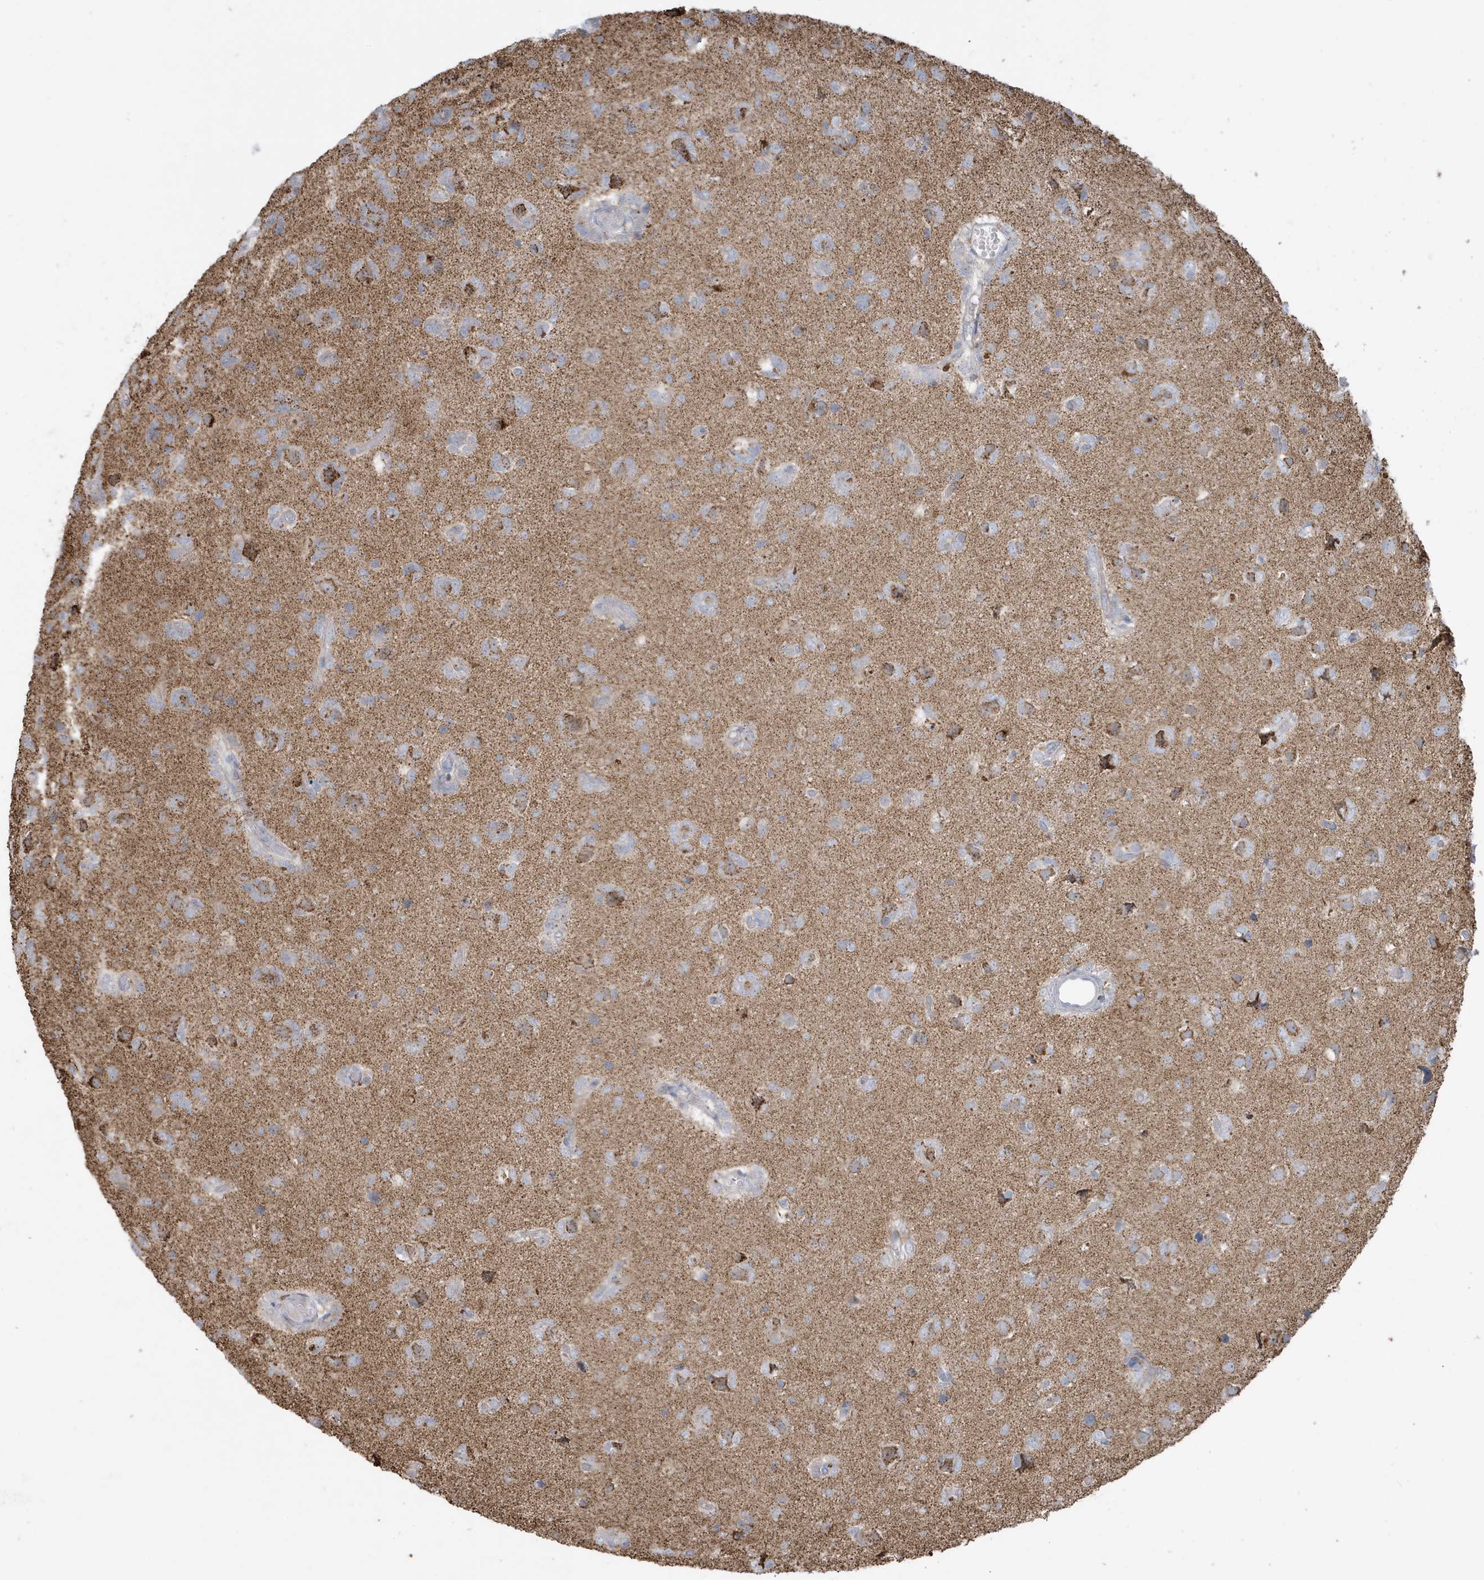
{"staining": {"intensity": "weak", "quantity": "25%-75%", "location": "cytoplasmic/membranous"}, "tissue": "glioma", "cell_type": "Tumor cells", "image_type": "cancer", "snomed": [{"axis": "morphology", "description": "Glioma, malignant, High grade"}, {"axis": "topography", "description": "Brain"}], "caption": "Weak cytoplasmic/membranous staining for a protein is identified in approximately 25%-75% of tumor cells of malignant glioma (high-grade) using immunohistochemistry (IHC).", "gene": "FNDC1", "patient": {"sex": "female", "age": 59}}